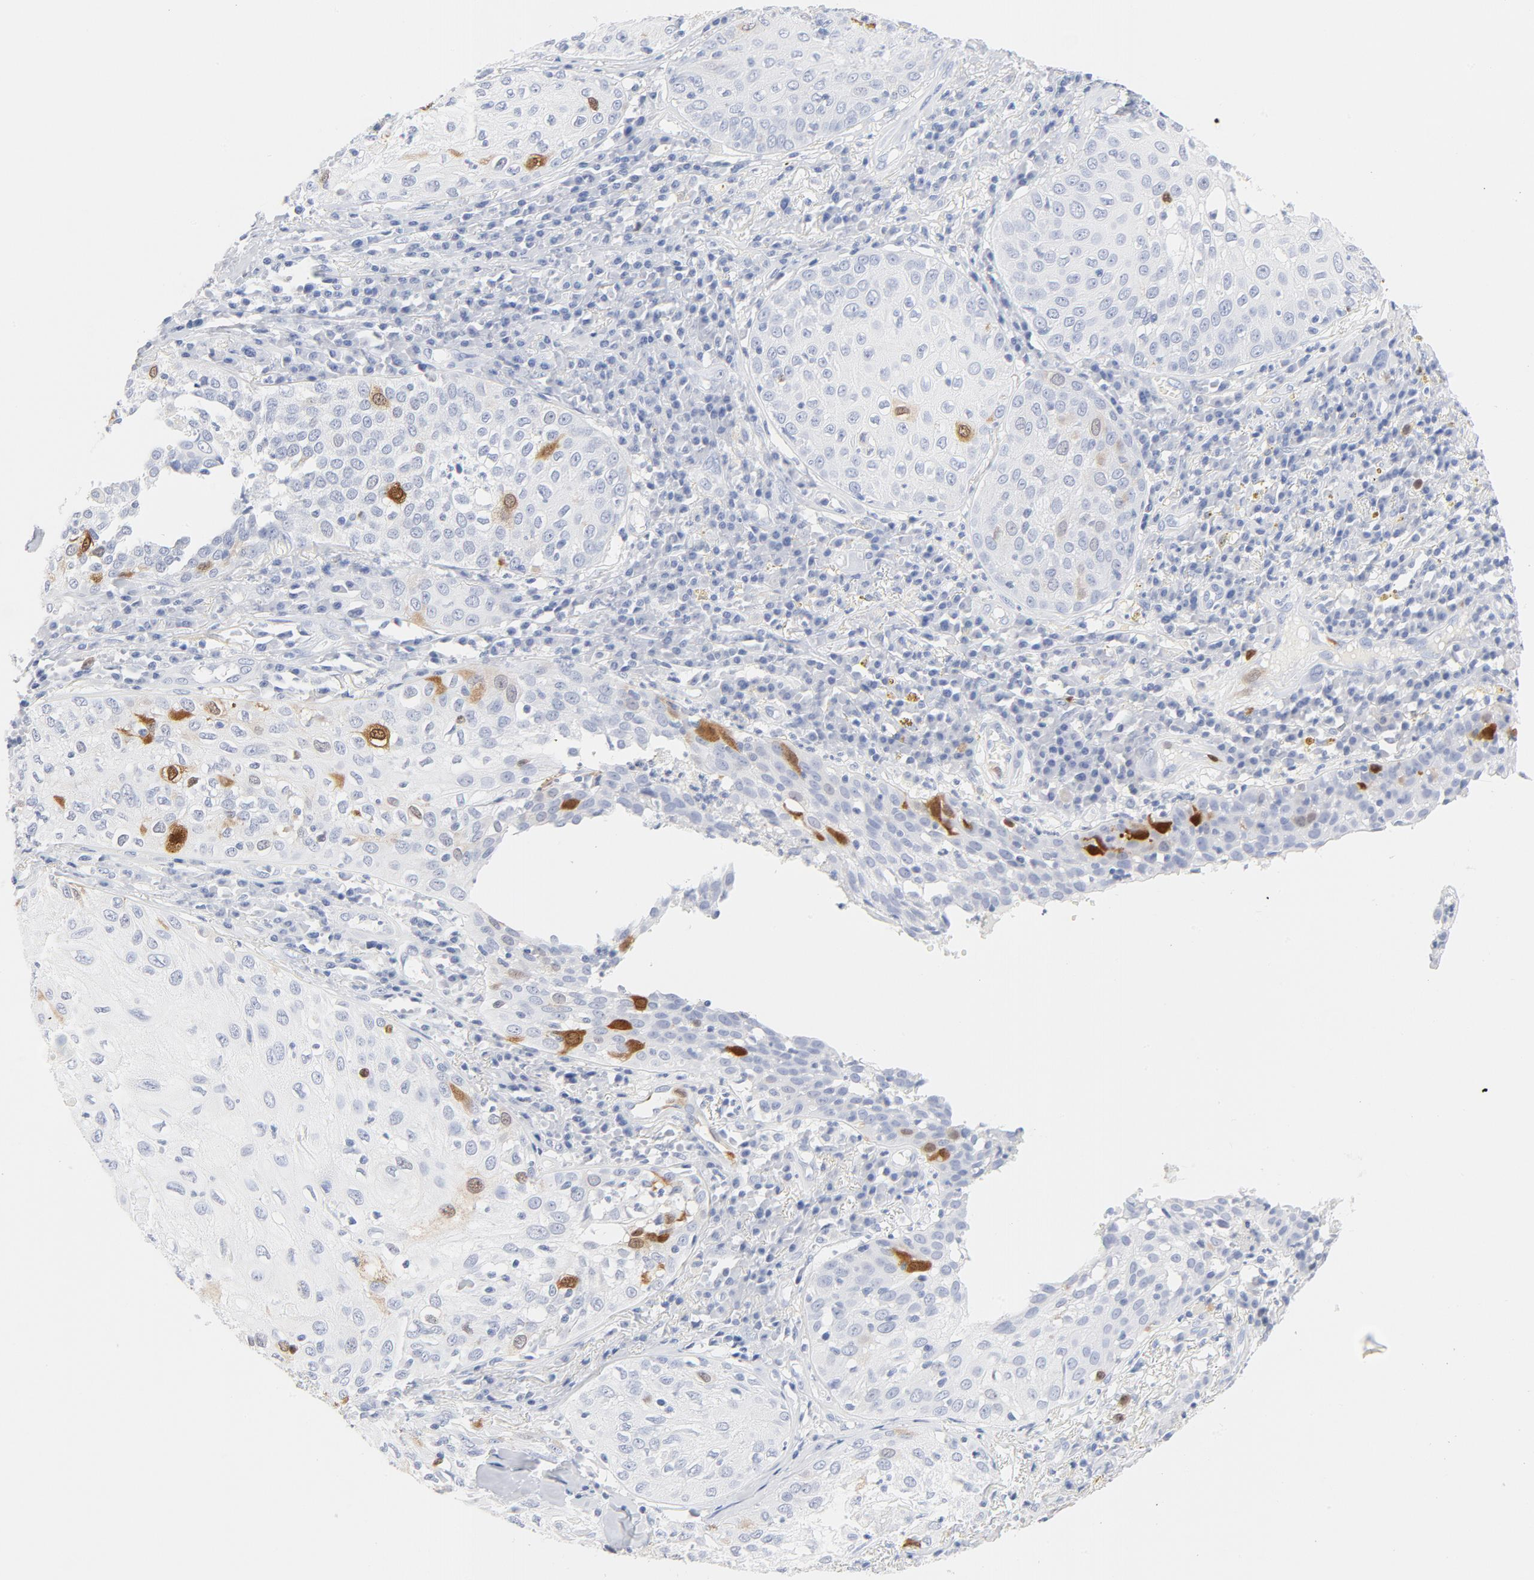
{"staining": {"intensity": "strong", "quantity": "<25%", "location": "nuclear"}, "tissue": "skin cancer", "cell_type": "Tumor cells", "image_type": "cancer", "snomed": [{"axis": "morphology", "description": "Squamous cell carcinoma, NOS"}, {"axis": "topography", "description": "Skin"}], "caption": "Immunohistochemical staining of human skin squamous cell carcinoma exhibits strong nuclear protein expression in about <25% of tumor cells.", "gene": "CDC20", "patient": {"sex": "male", "age": 65}}